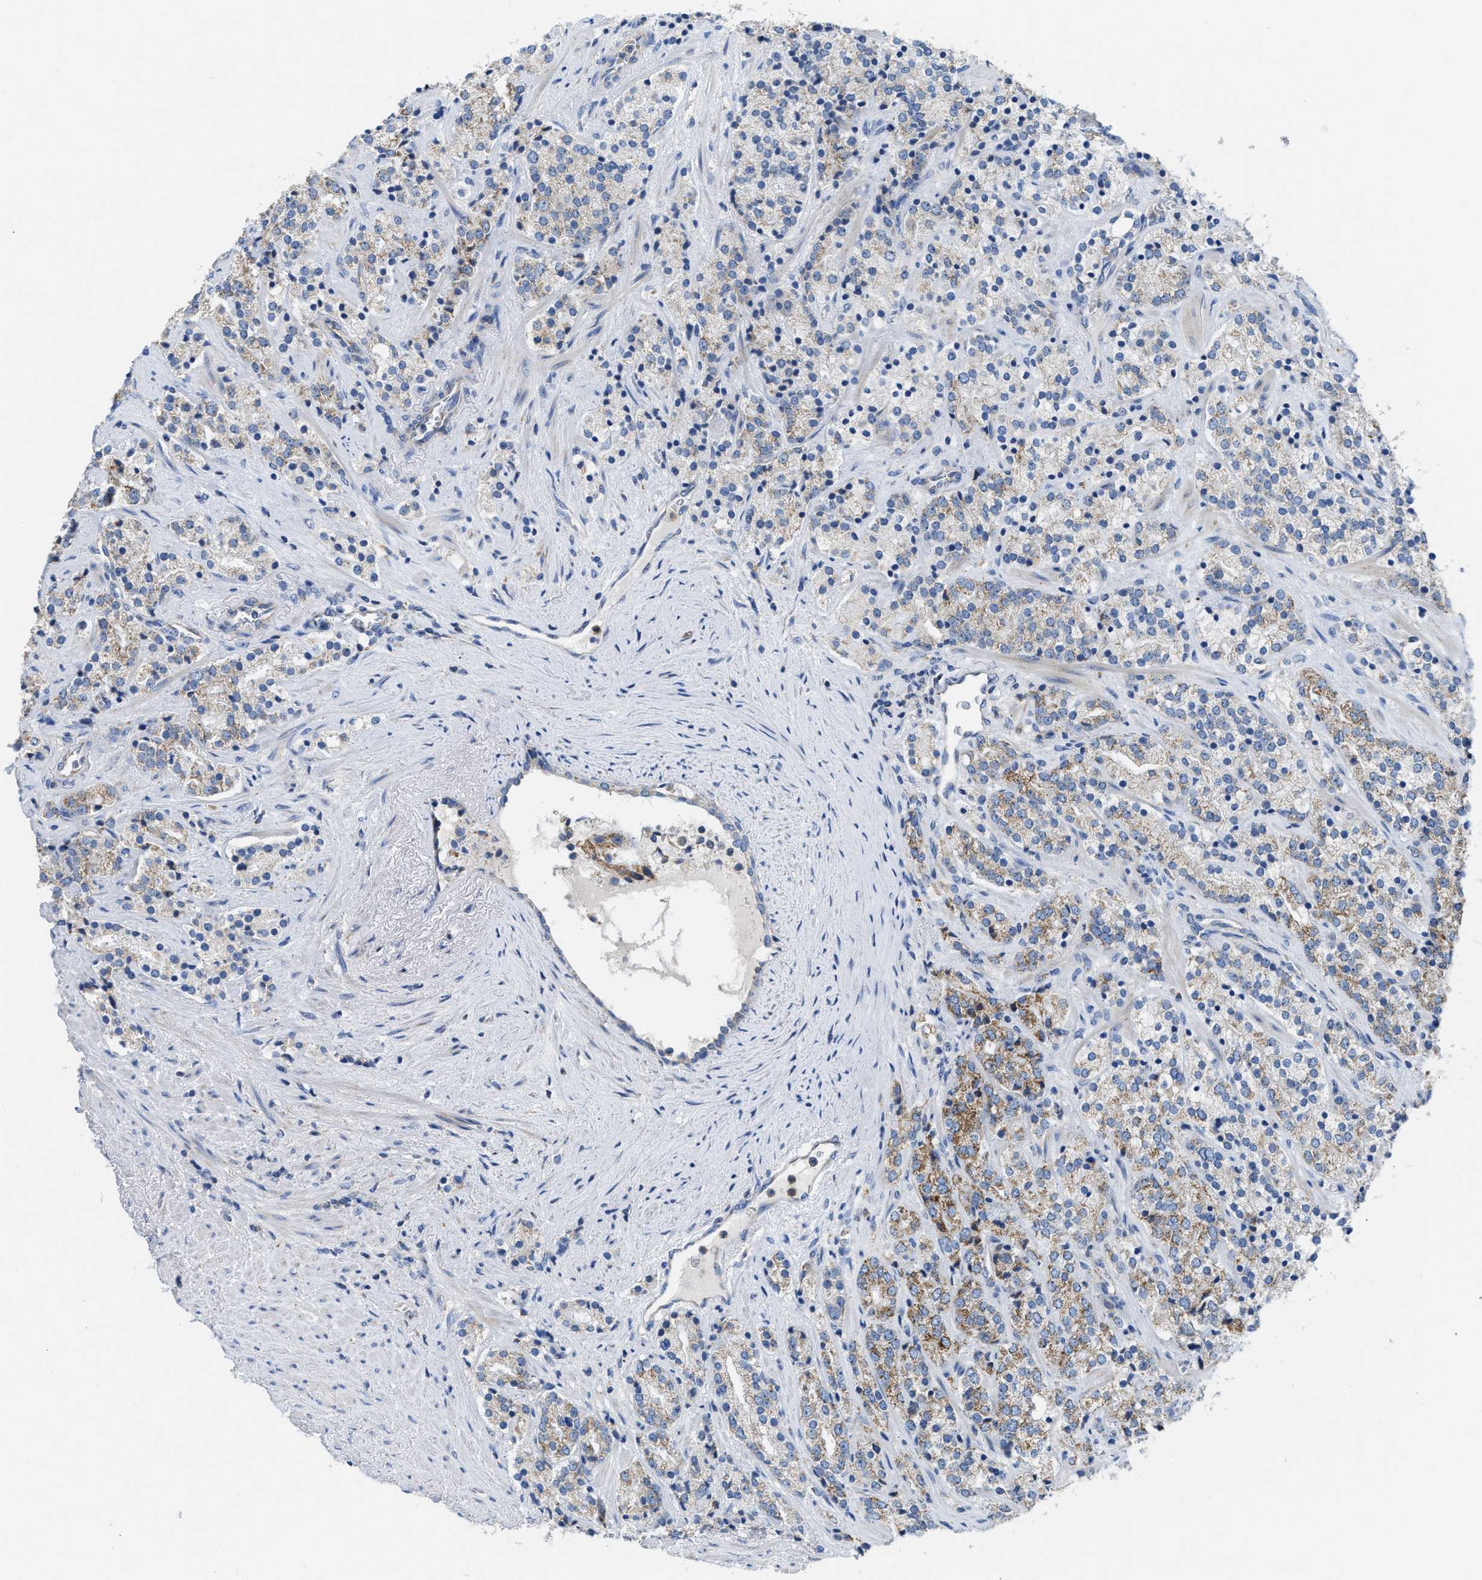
{"staining": {"intensity": "weak", "quantity": ">75%", "location": "cytoplasmic/membranous"}, "tissue": "prostate cancer", "cell_type": "Tumor cells", "image_type": "cancer", "snomed": [{"axis": "morphology", "description": "Adenocarcinoma, High grade"}, {"axis": "topography", "description": "Prostate"}], "caption": "Immunohistochemical staining of human high-grade adenocarcinoma (prostate) displays low levels of weak cytoplasmic/membranous protein staining in approximately >75% of tumor cells.", "gene": "SLC25A13", "patient": {"sex": "male", "age": 71}}